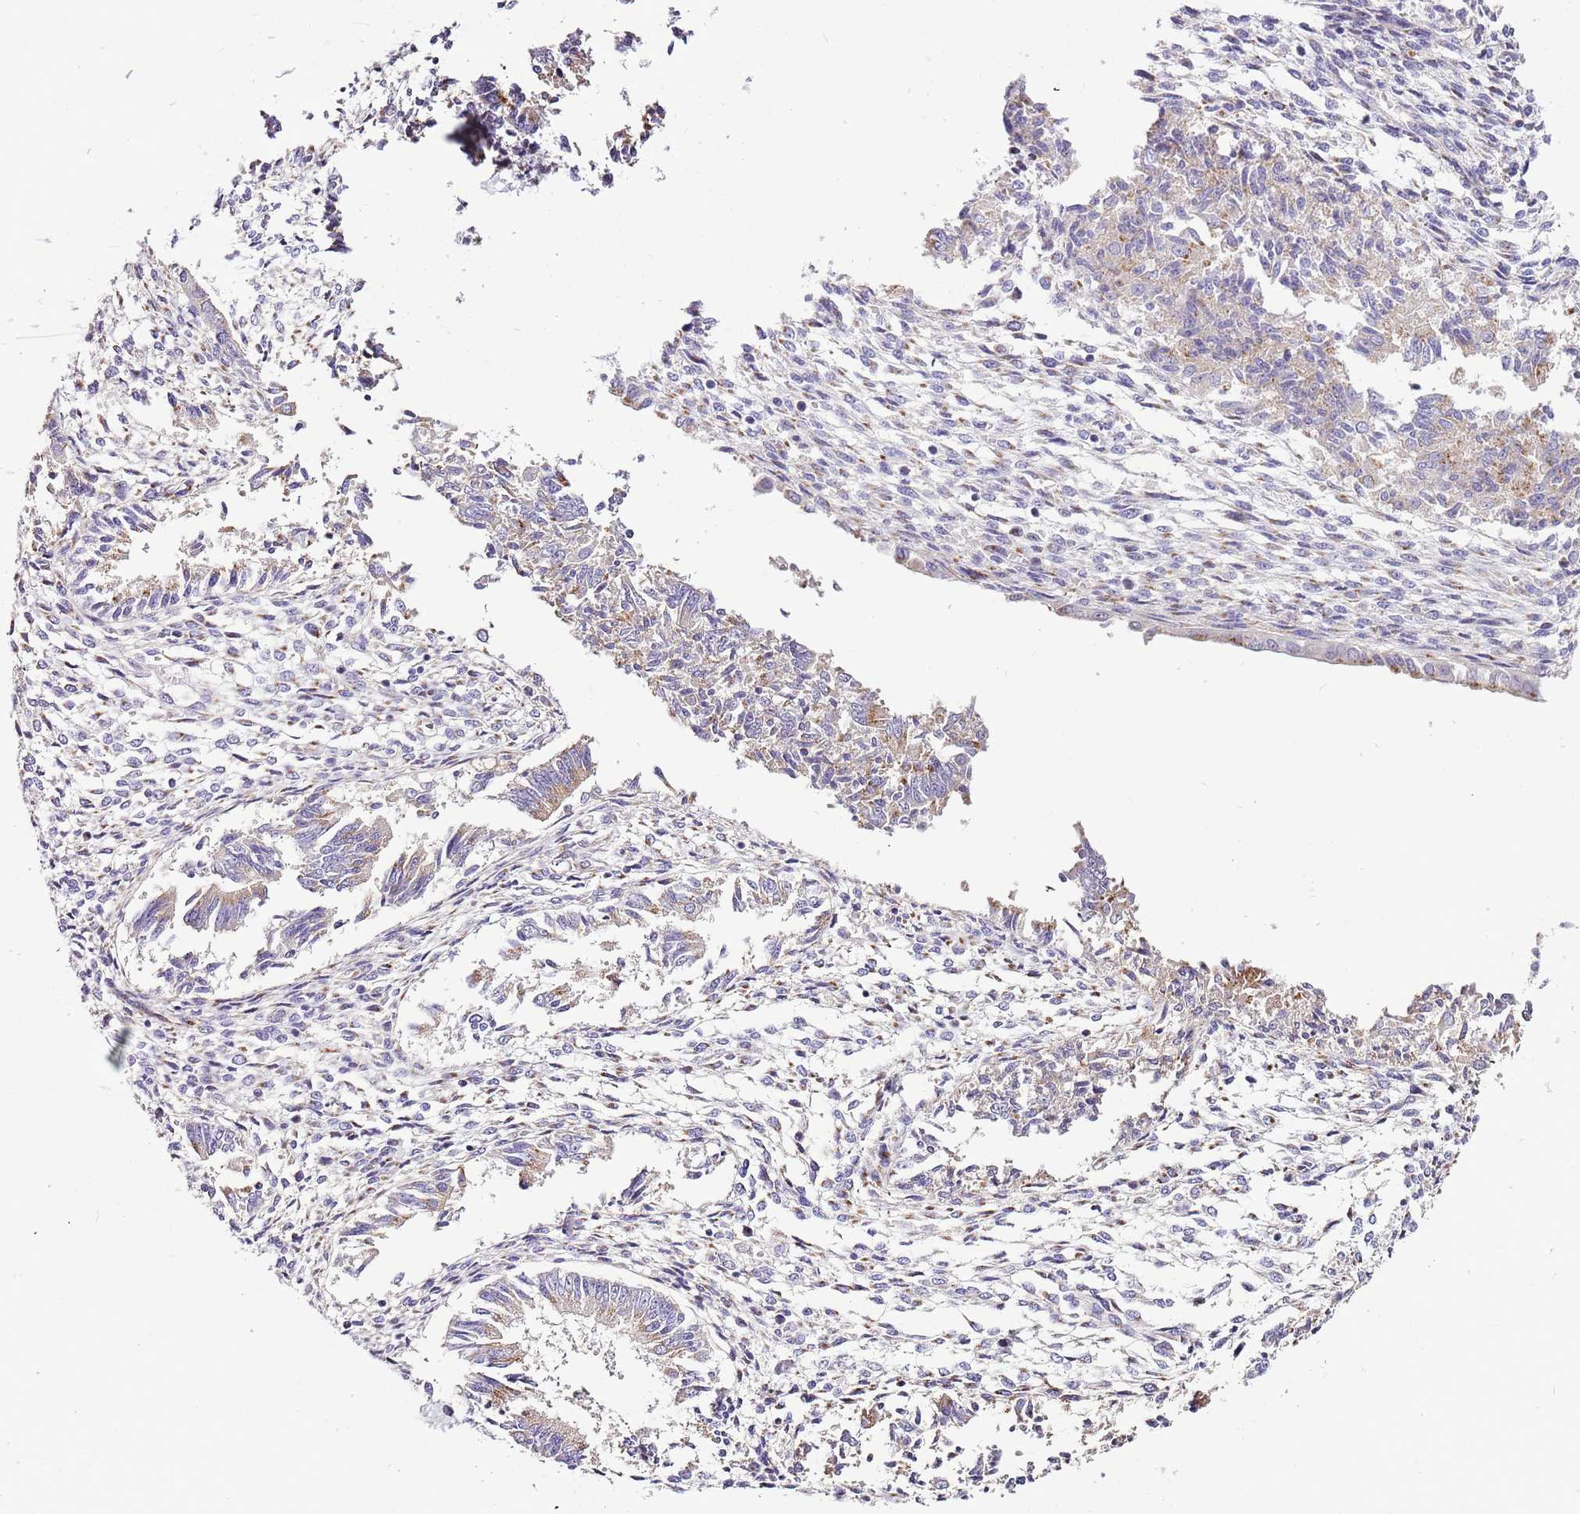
{"staining": {"intensity": "negative", "quantity": "none", "location": "none"}, "tissue": "endometrium", "cell_type": "Cells in endometrial stroma", "image_type": "normal", "snomed": [{"axis": "morphology", "description": "Normal tissue, NOS"}, {"axis": "topography", "description": "Uterus"}, {"axis": "topography", "description": "Endometrium"}], "caption": "This is an immunohistochemistry (IHC) histopathology image of normal human endometrium. There is no expression in cells in endometrial stroma.", "gene": "COX17", "patient": {"sex": "female", "age": 48}}